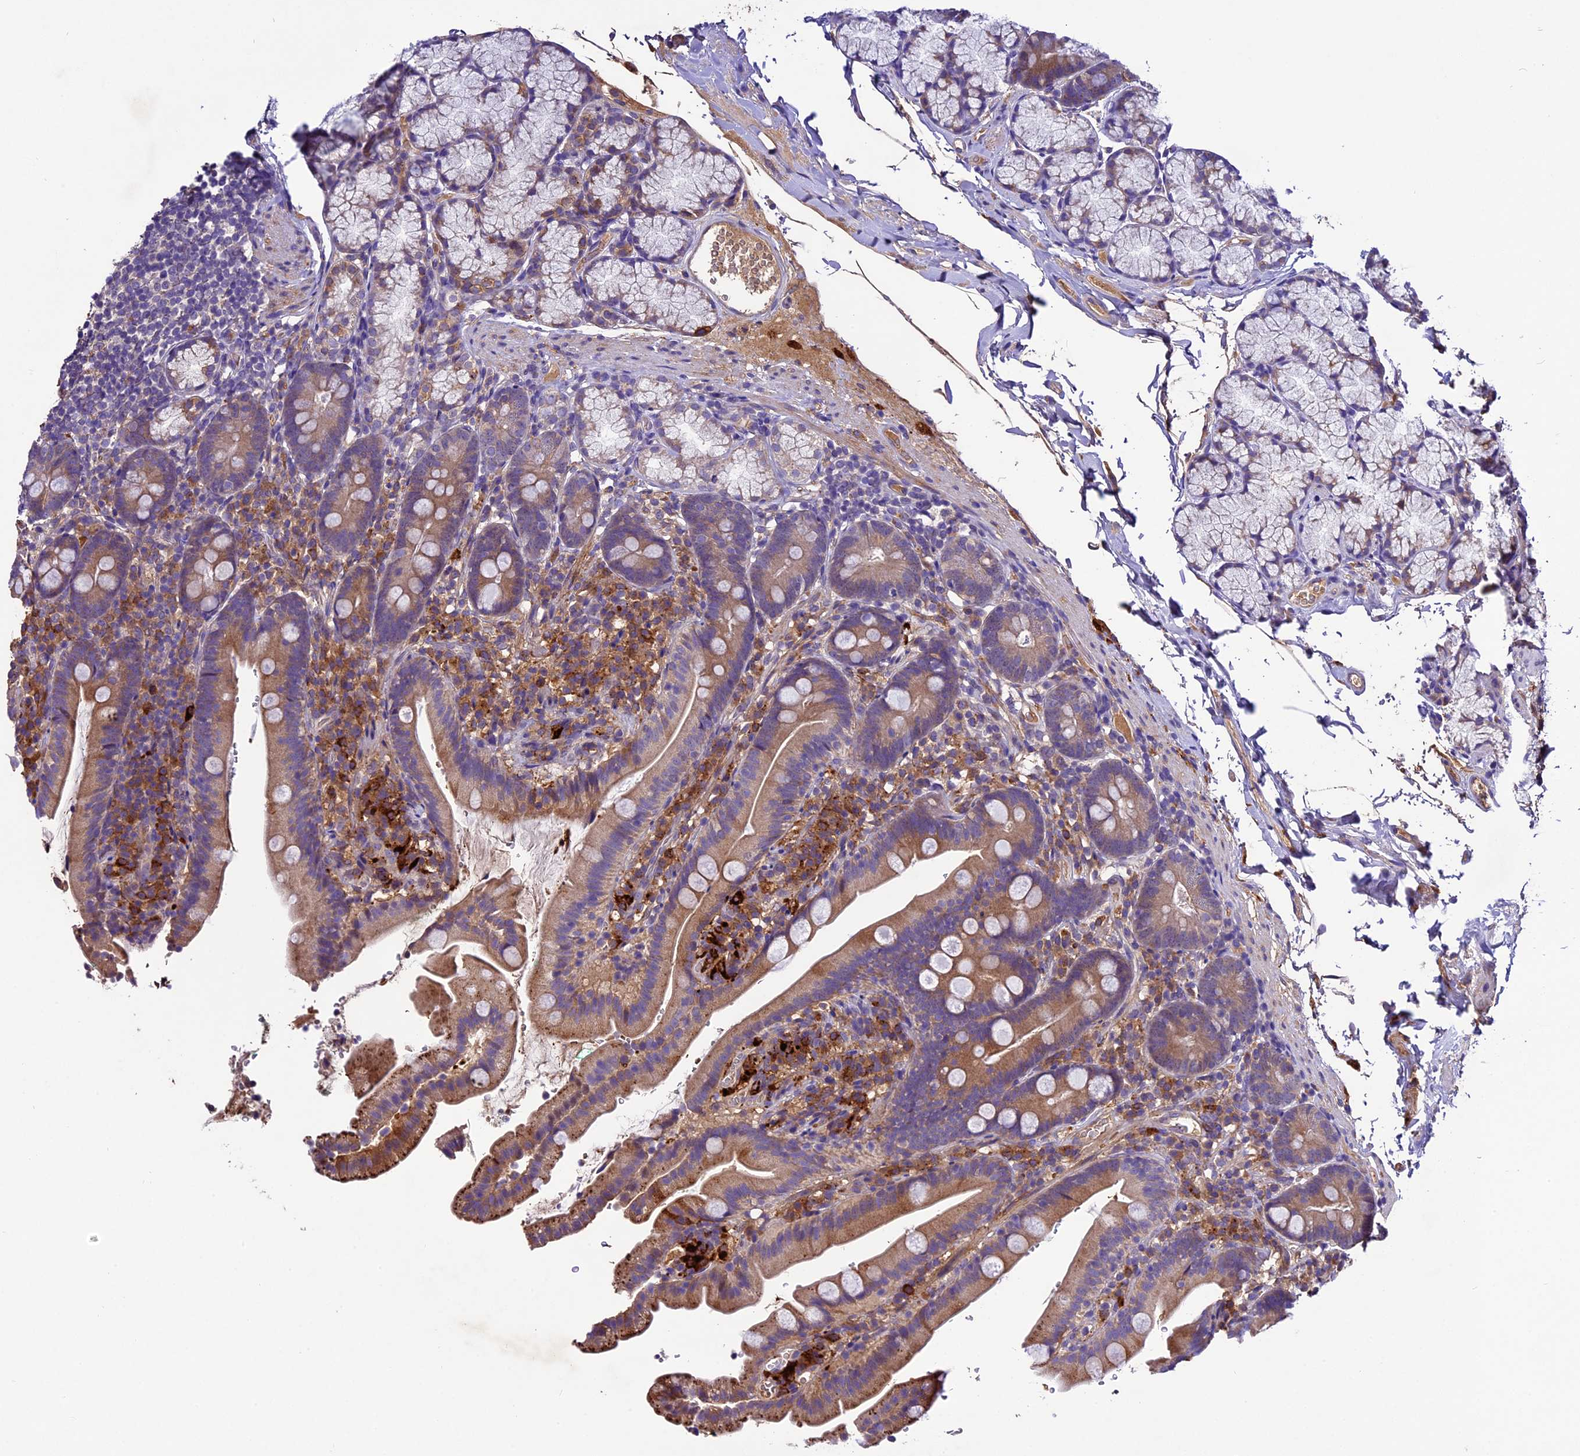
{"staining": {"intensity": "moderate", "quantity": "25%-75%", "location": "cytoplasmic/membranous"}, "tissue": "duodenum", "cell_type": "Glandular cells", "image_type": "normal", "snomed": [{"axis": "morphology", "description": "Normal tissue, NOS"}, {"axis": "topography", "description": "Duodenum"}], "caption": "The micrograph demonstrates immunohistochemical staining of normal duodenum. There is moderate cytoplasmic/membranous staining is appreciated in approximately 25%-75% of glandular cells.", "gene": "CILP2", "patient": {"sex": "female", "age": 67}}